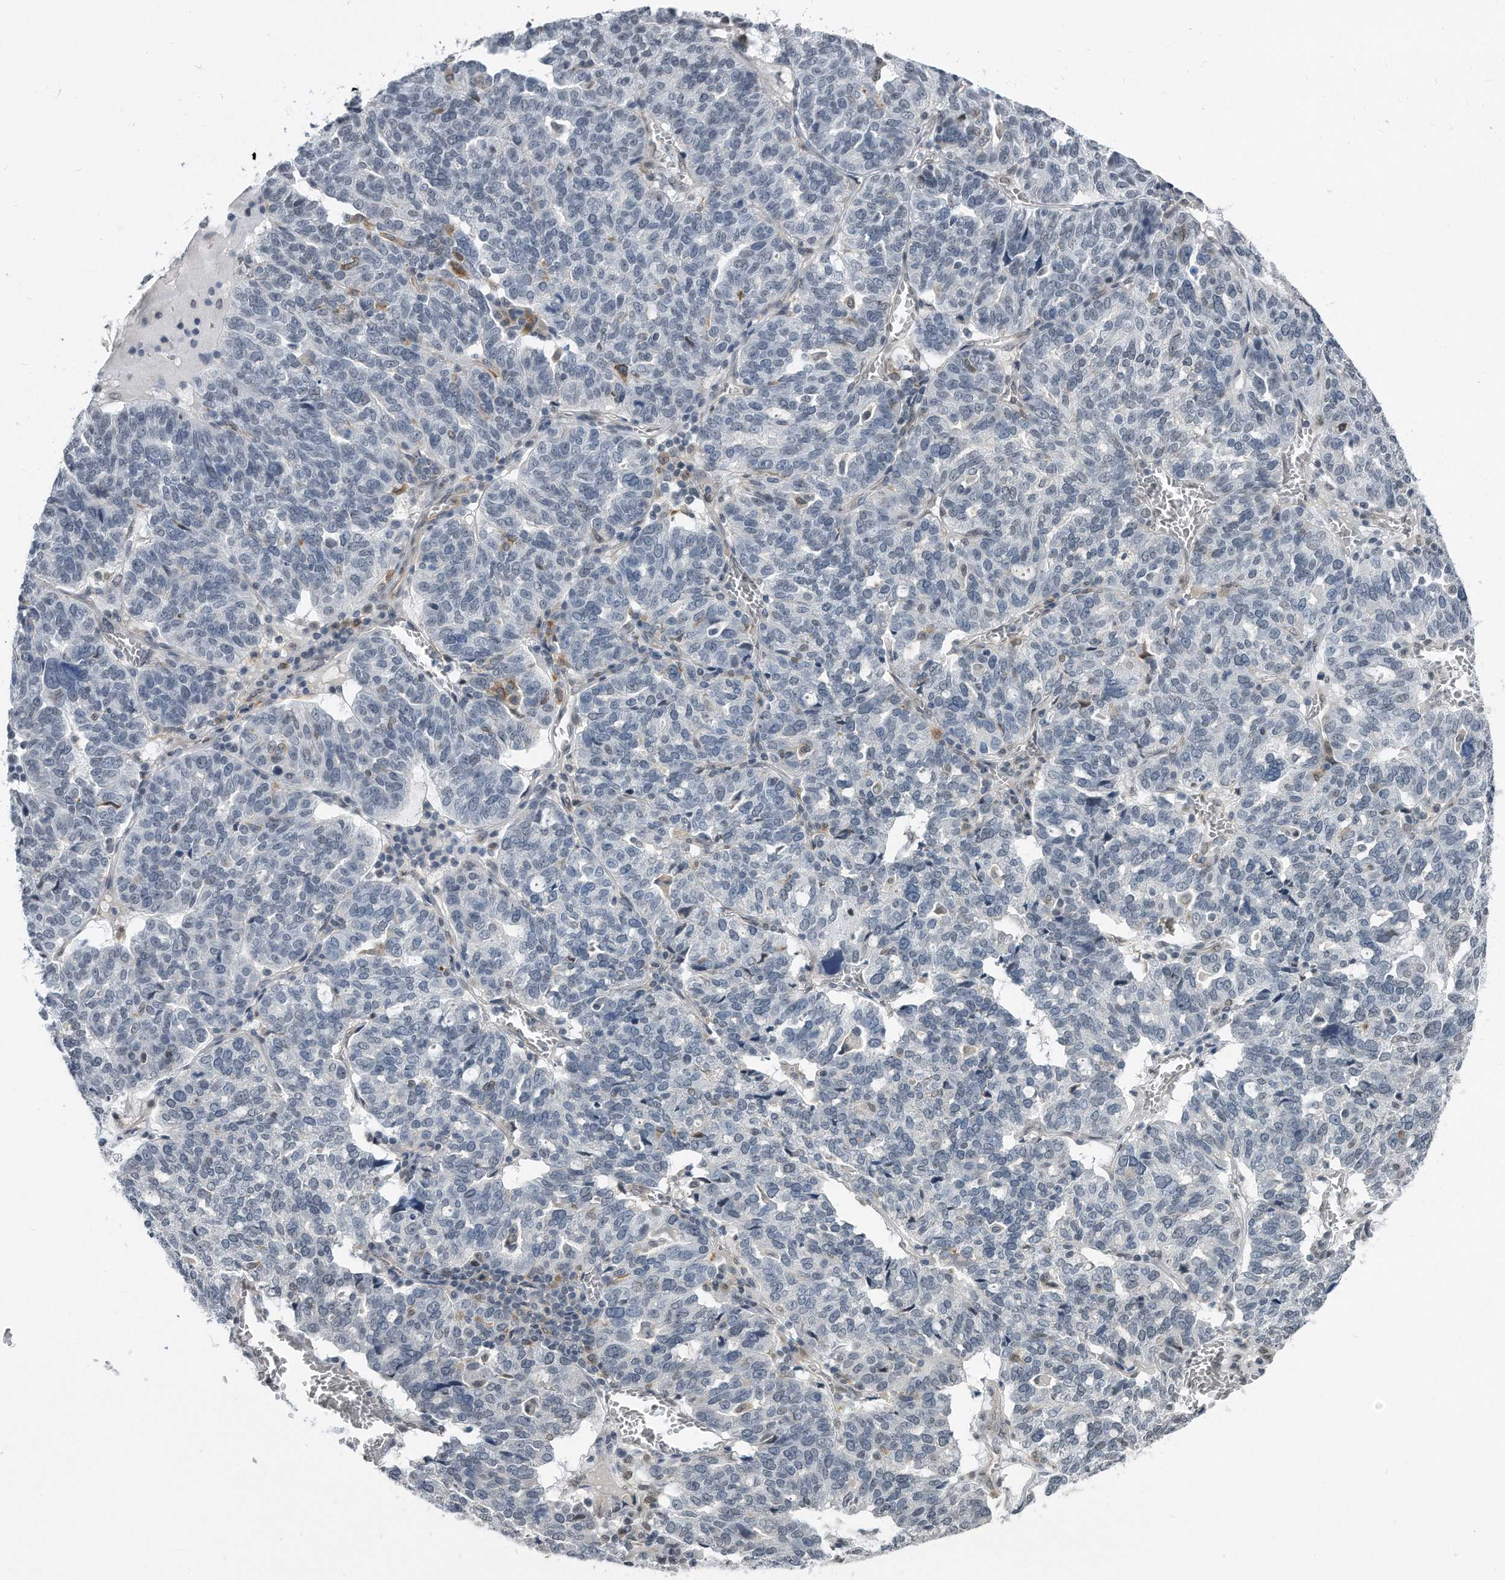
{"staining": {"intensity": "negative", "quantity": "none", "location": "none"}, "tissue": "ovarian cancer", "cell_type": "Tumor cells", "image_type": "cancer", "snomed": [{"axis": "morphology", "description": "Cystadenocarcinoma, serous, NOS"}, {"axis": "topography", "description": "Ovary"}], "caption": "IHC photomicrograph of human serous cystadenocarcinoma (ovarian) stained for a protein (brown), which shows no staining in tumor cells.", "gene": "TP53INP1", "patient": {"sex": "female", "age": 59}}